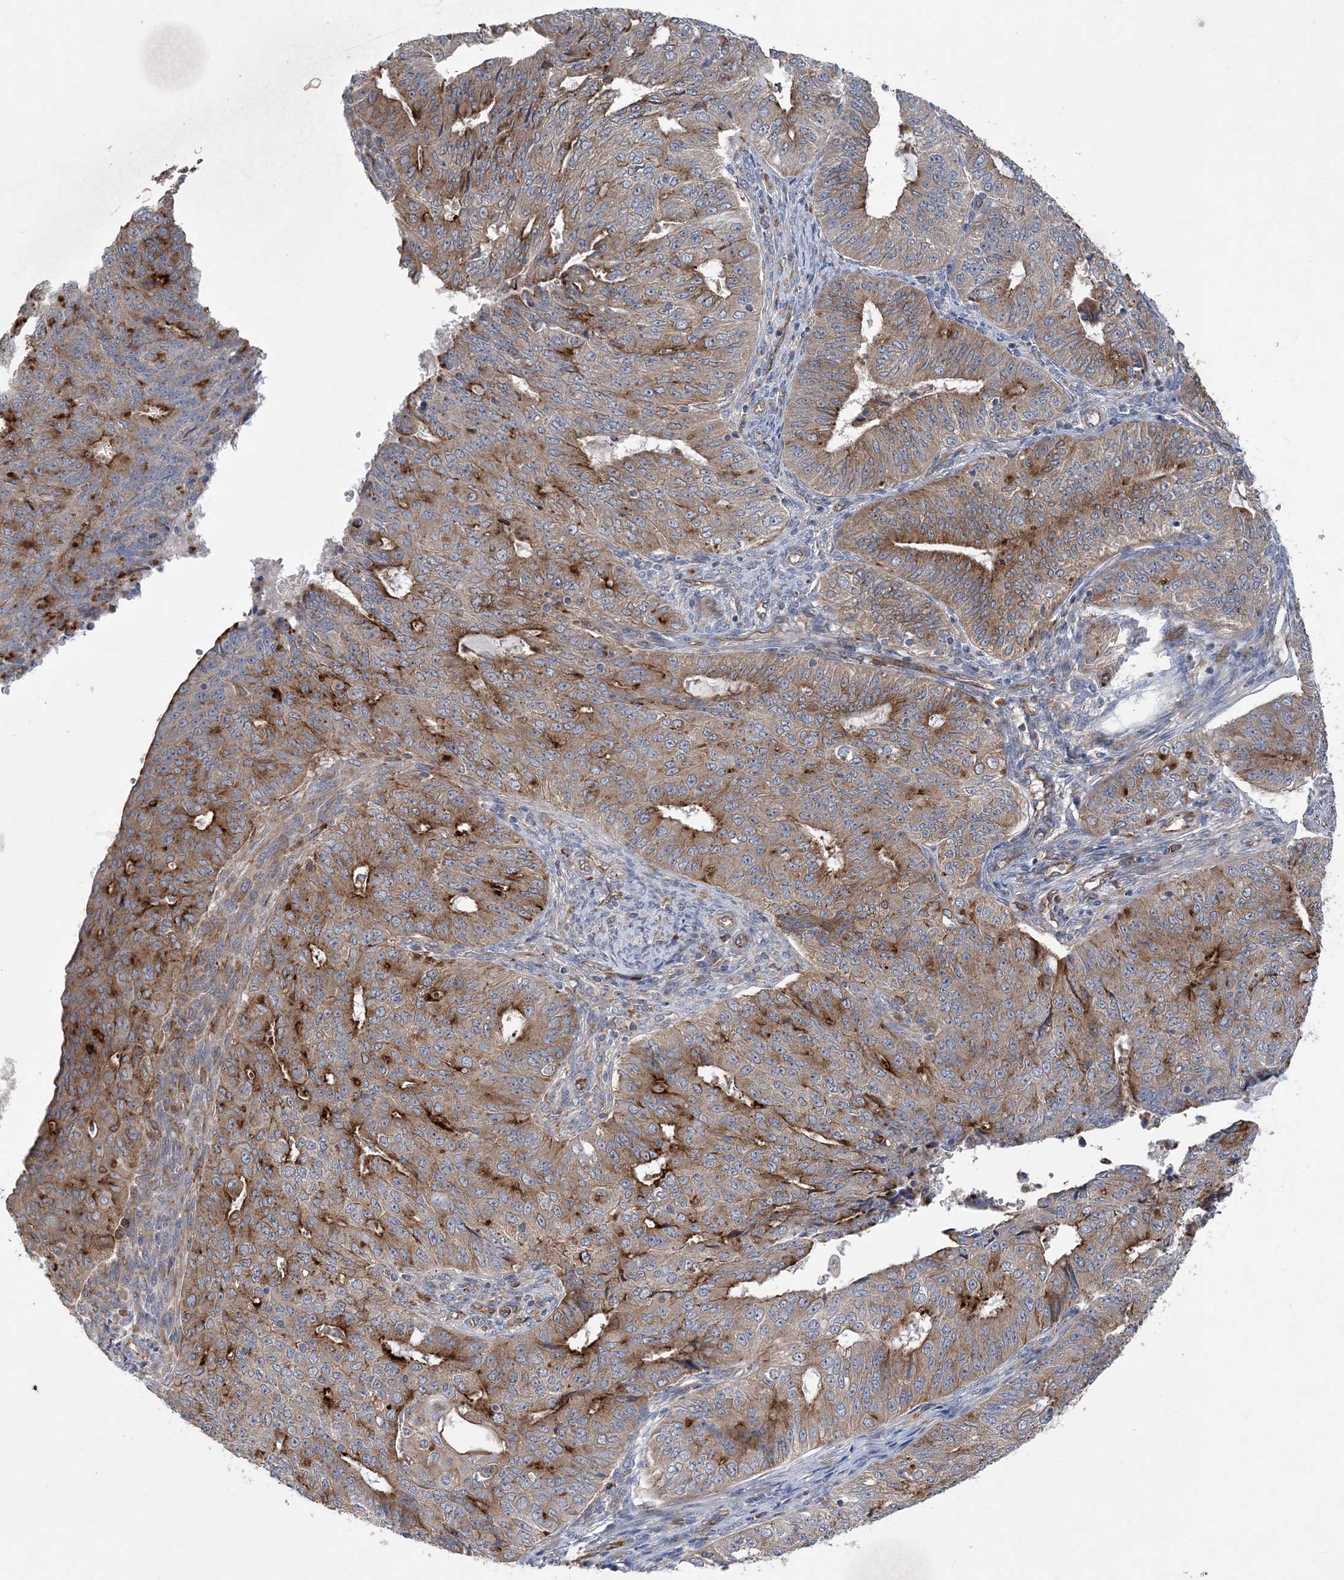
{"staining": {"intensity": "moderate", "quantity": ">75%", "location": "cytoplasmic/membranous"}, "tissue": "endometrial cancer", "cell_type": "Tumor cells", "image_type": "cancer", "snomed": [{"axis": "morphology", "description": "Adenocarcinoma, NOS"}, {"axis": "topography", "description": "Endometrium"}], "caption": "This is an image of immunohistochemistry (IHC) staining of endometrial adenocarcinoma, which shows moderate expression in the cytoplasmic/membranous of tumor cells.", "gene": "PTTG1IP", "patient": {"sex": "female", "age": 32}}